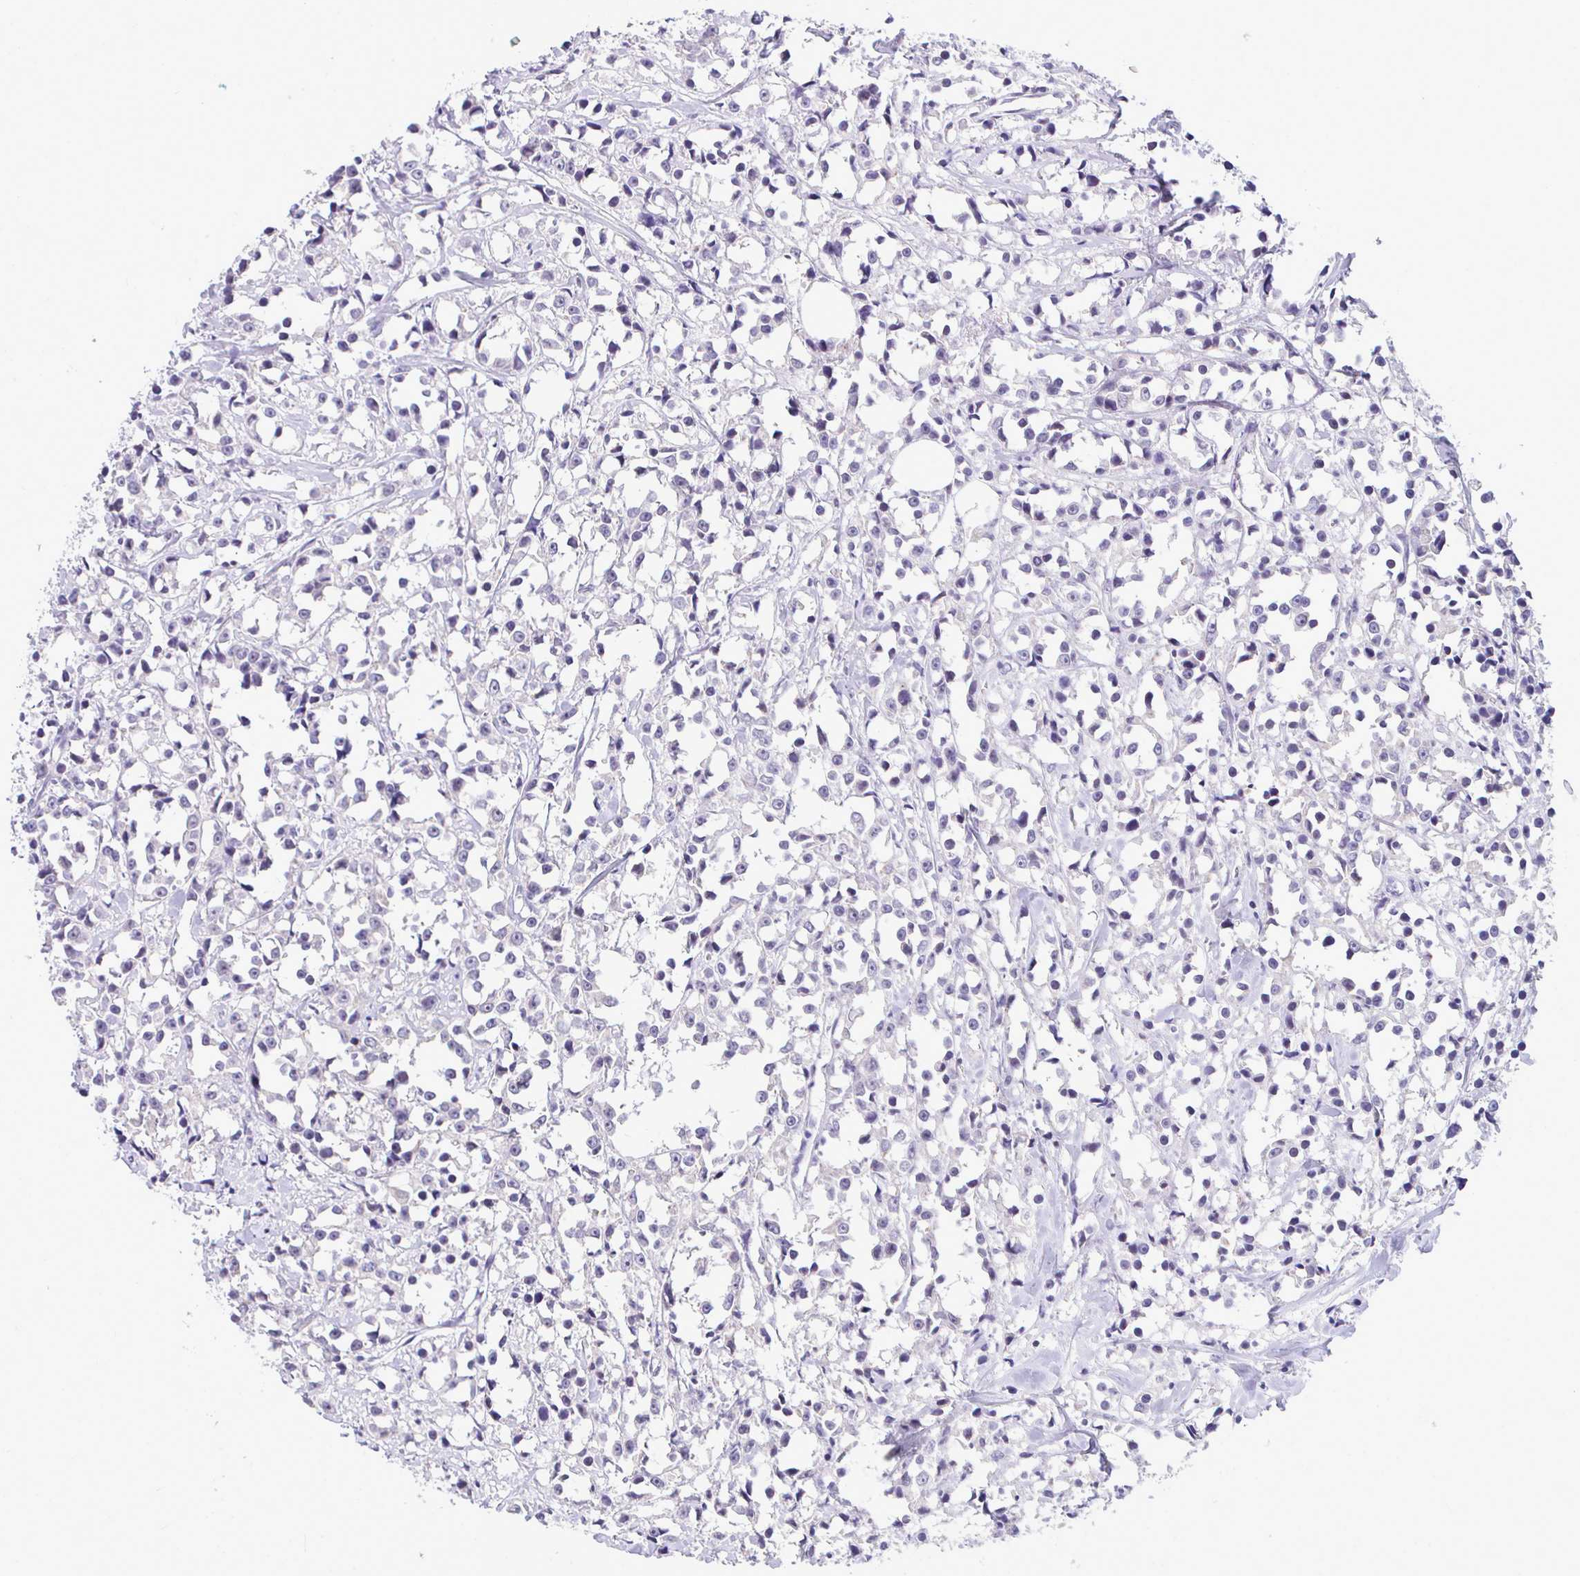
{"staining": {"intensity": "negative", "quantity": "none", "location": "none"}, "tissue": "breast cancer", "cell_type": "Tumor cells", "image_type": "cancer", "snomed": [{"axis": "morphology", "description": "Duct carcinoma"}, {"axis": "topography", "description": "Breast"}], "caption": "There is no significant staining in tumor cells of breast cancer.", "gene": "PIGK", "patient": {"sex": "female", "age": 80}}